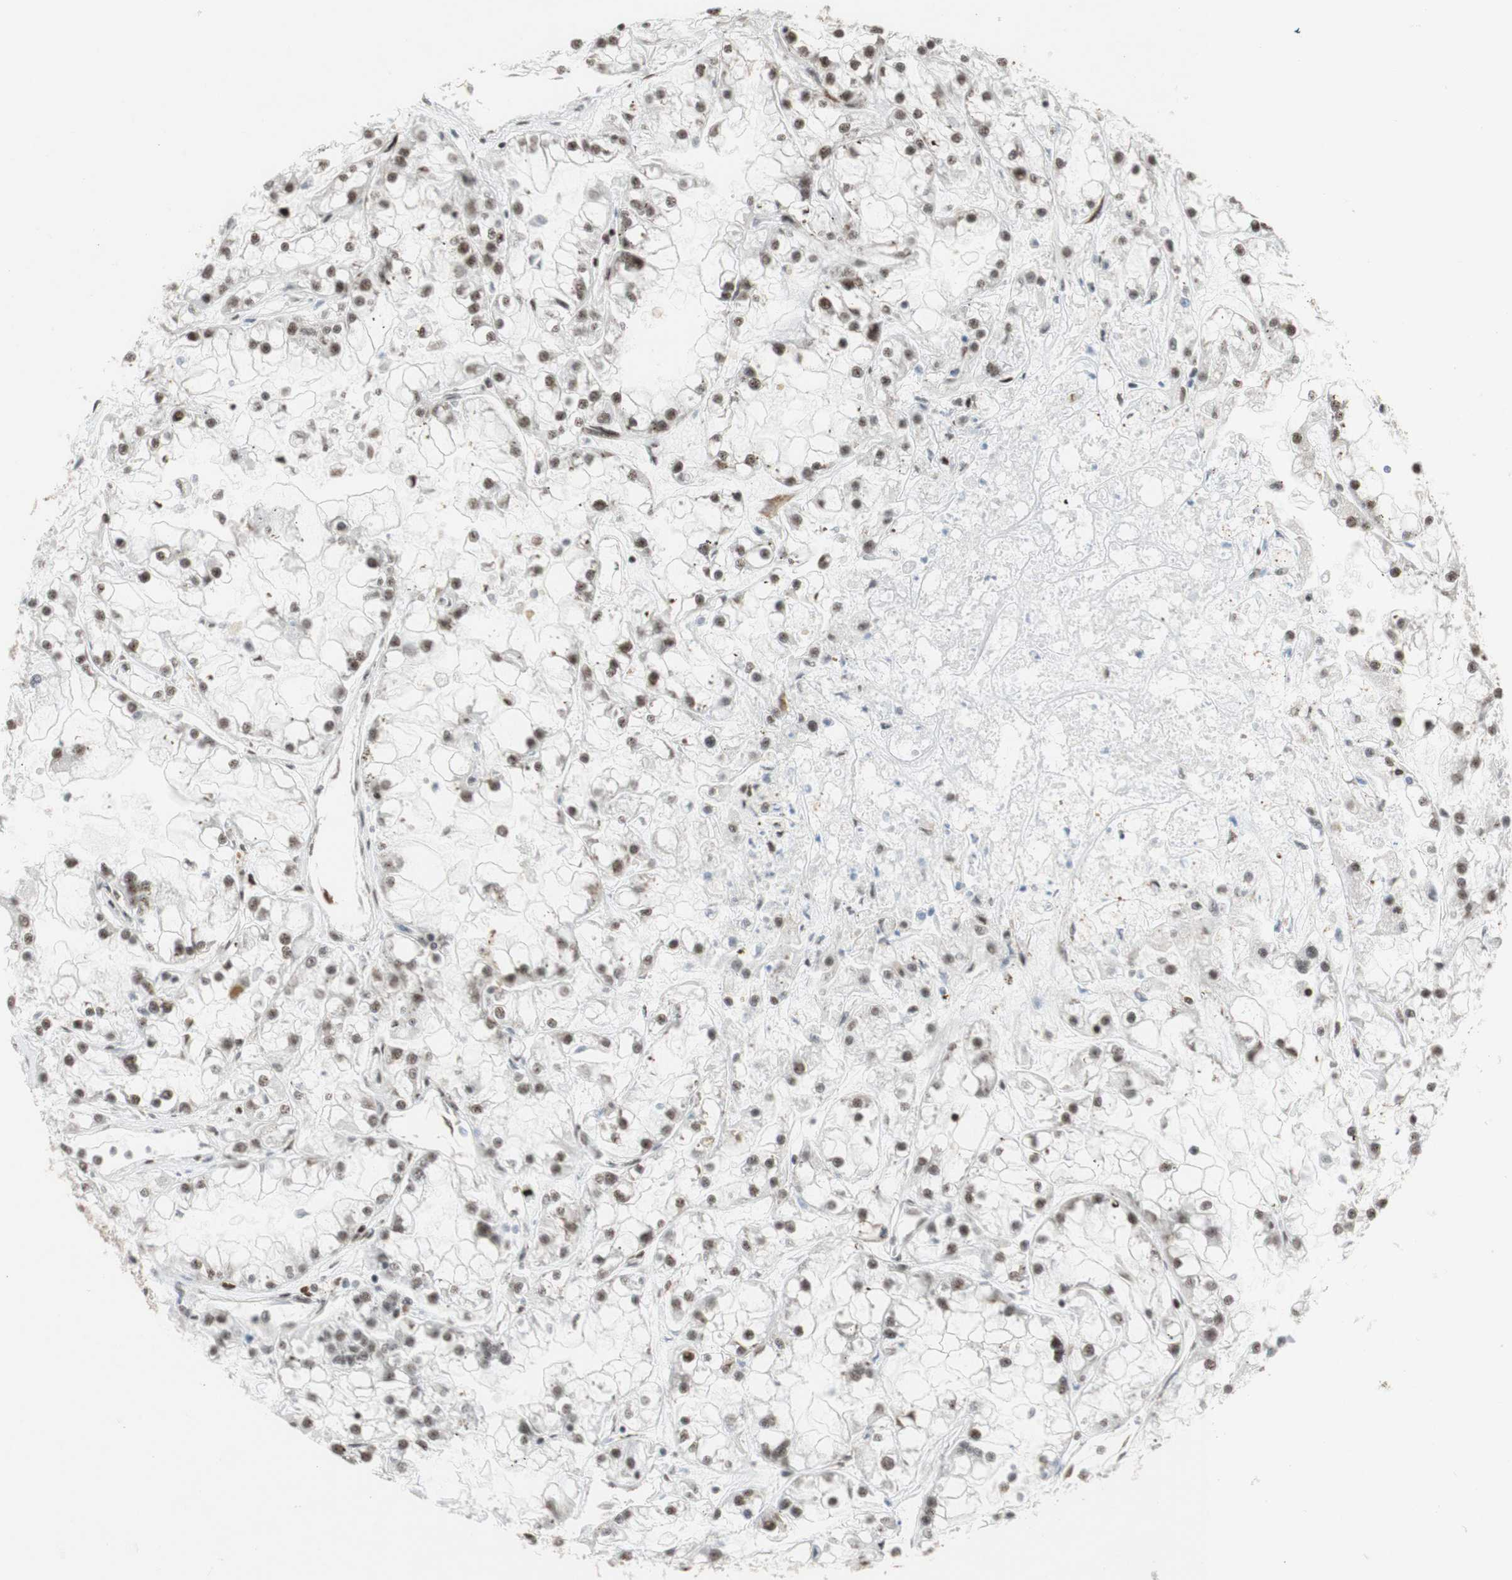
{"staining": {"intensity": "moderate", "quantity": ">75%", "location": "nuclear"}, "tissue": "renal cancer", "cell_type": "Tumor cells", "image_type": "cancer", "snomed": [{"axis": "morphology", "description": "Adenocarcinoma, NOS"}, {"axis": "topography", "description": "Kidney"}], "caption": "This is an image of IHC staining of renal cancer, which shows moderate staining in the nuclear of tumor cells.", "gene": "SAP18", "patient": {"sex": "female", "age": 52}}